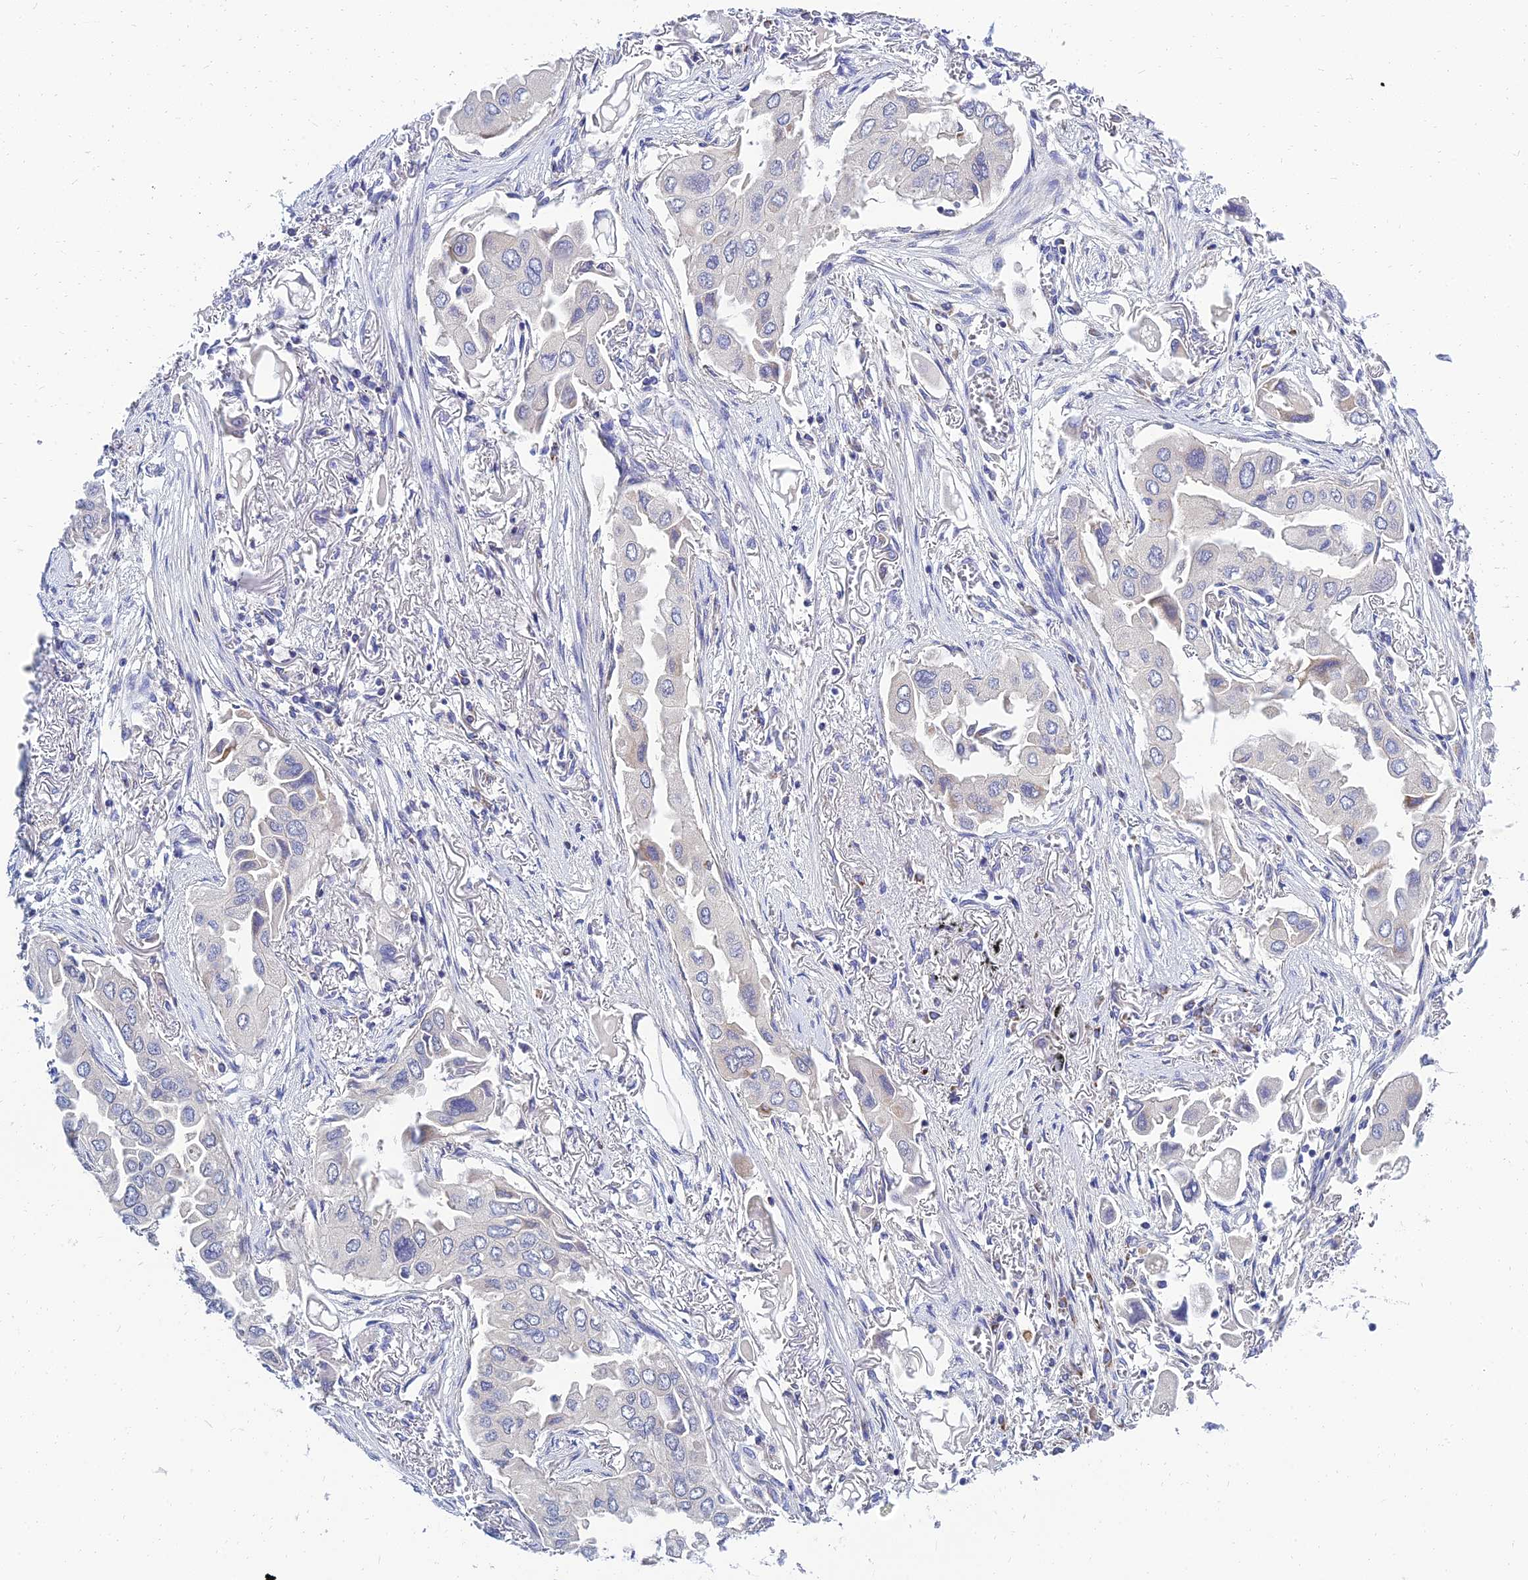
{"staining": {"intensity": "negative", "quantity": "none", "location": "none"}, "tissue": "lung cancer", "cell_type": "Tumor cells", "image_type": "cancer", "snomed": [{"axis": "morphology", "description": "Adenocarcinoma, NOS"}, {"axis": "topography", "description": "Lung"}], "caption": "This is an IHC histopathology image of human lung adenocarcinoma. There is no positivity in tumor cells.", "gene": "NPY", "patient": {"sex": "female", "age": 76}}